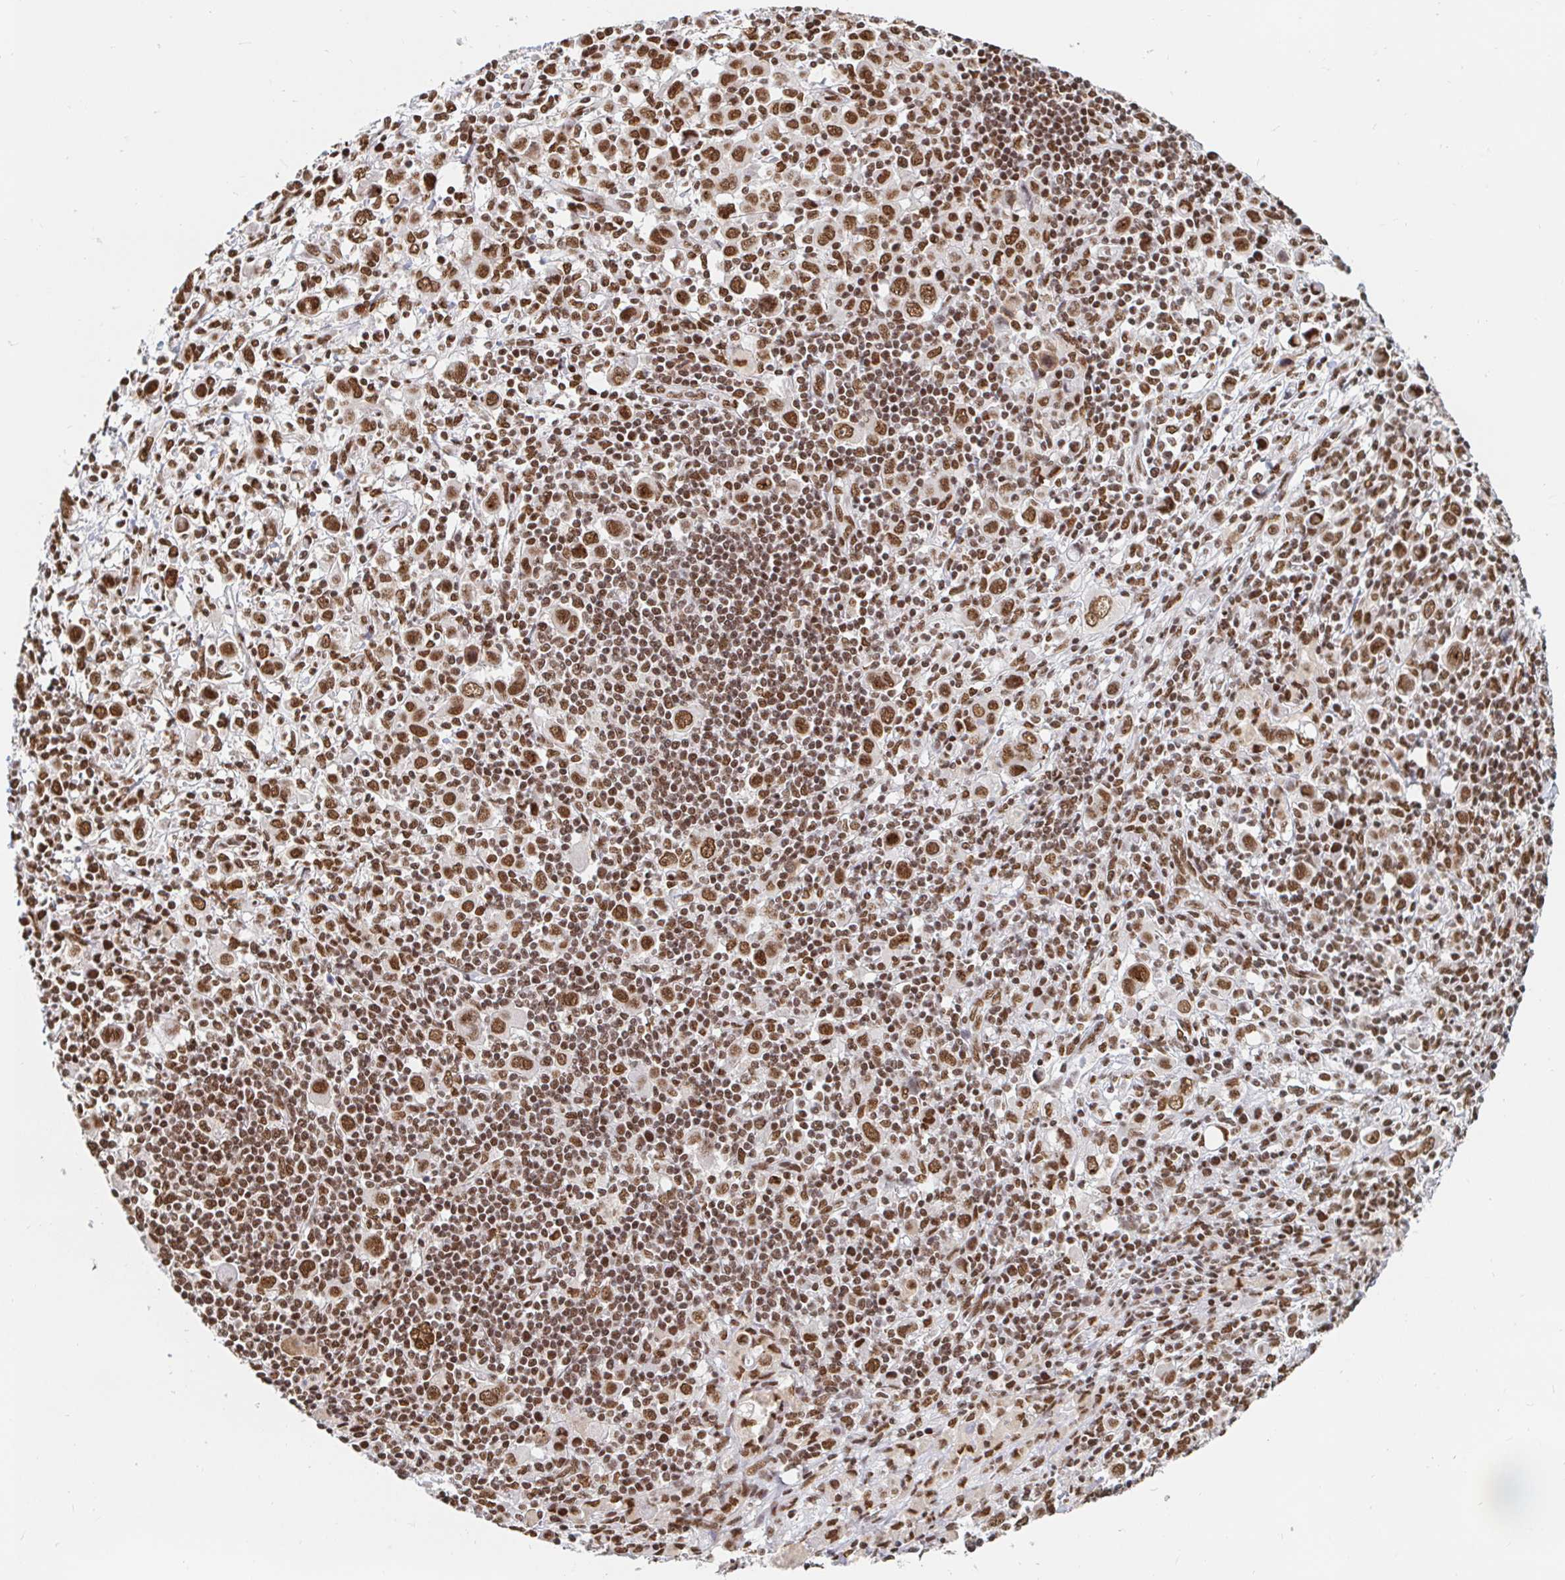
{"staining": {"intensity": "moderate", "quantity": ">75%", "location": "nuclear"}, "tissue": "stomach cancer", "cell_type": "Tumor cells", "image_type": "cancer", "snomed": [{"axis": "morphology", "description": "Adenocarcinoma, NOS"}, {"axis": "topography", "description": "Stomach, upper"}], "caption": "About >75% of tumor cells in human adenocarcinoma (stomach) demonstrate moderate nuclear protein staining as visualized by brown immunohistochemical staining.", "gene": "RBMX", "patient": {"sex": "male", "age": 75}}